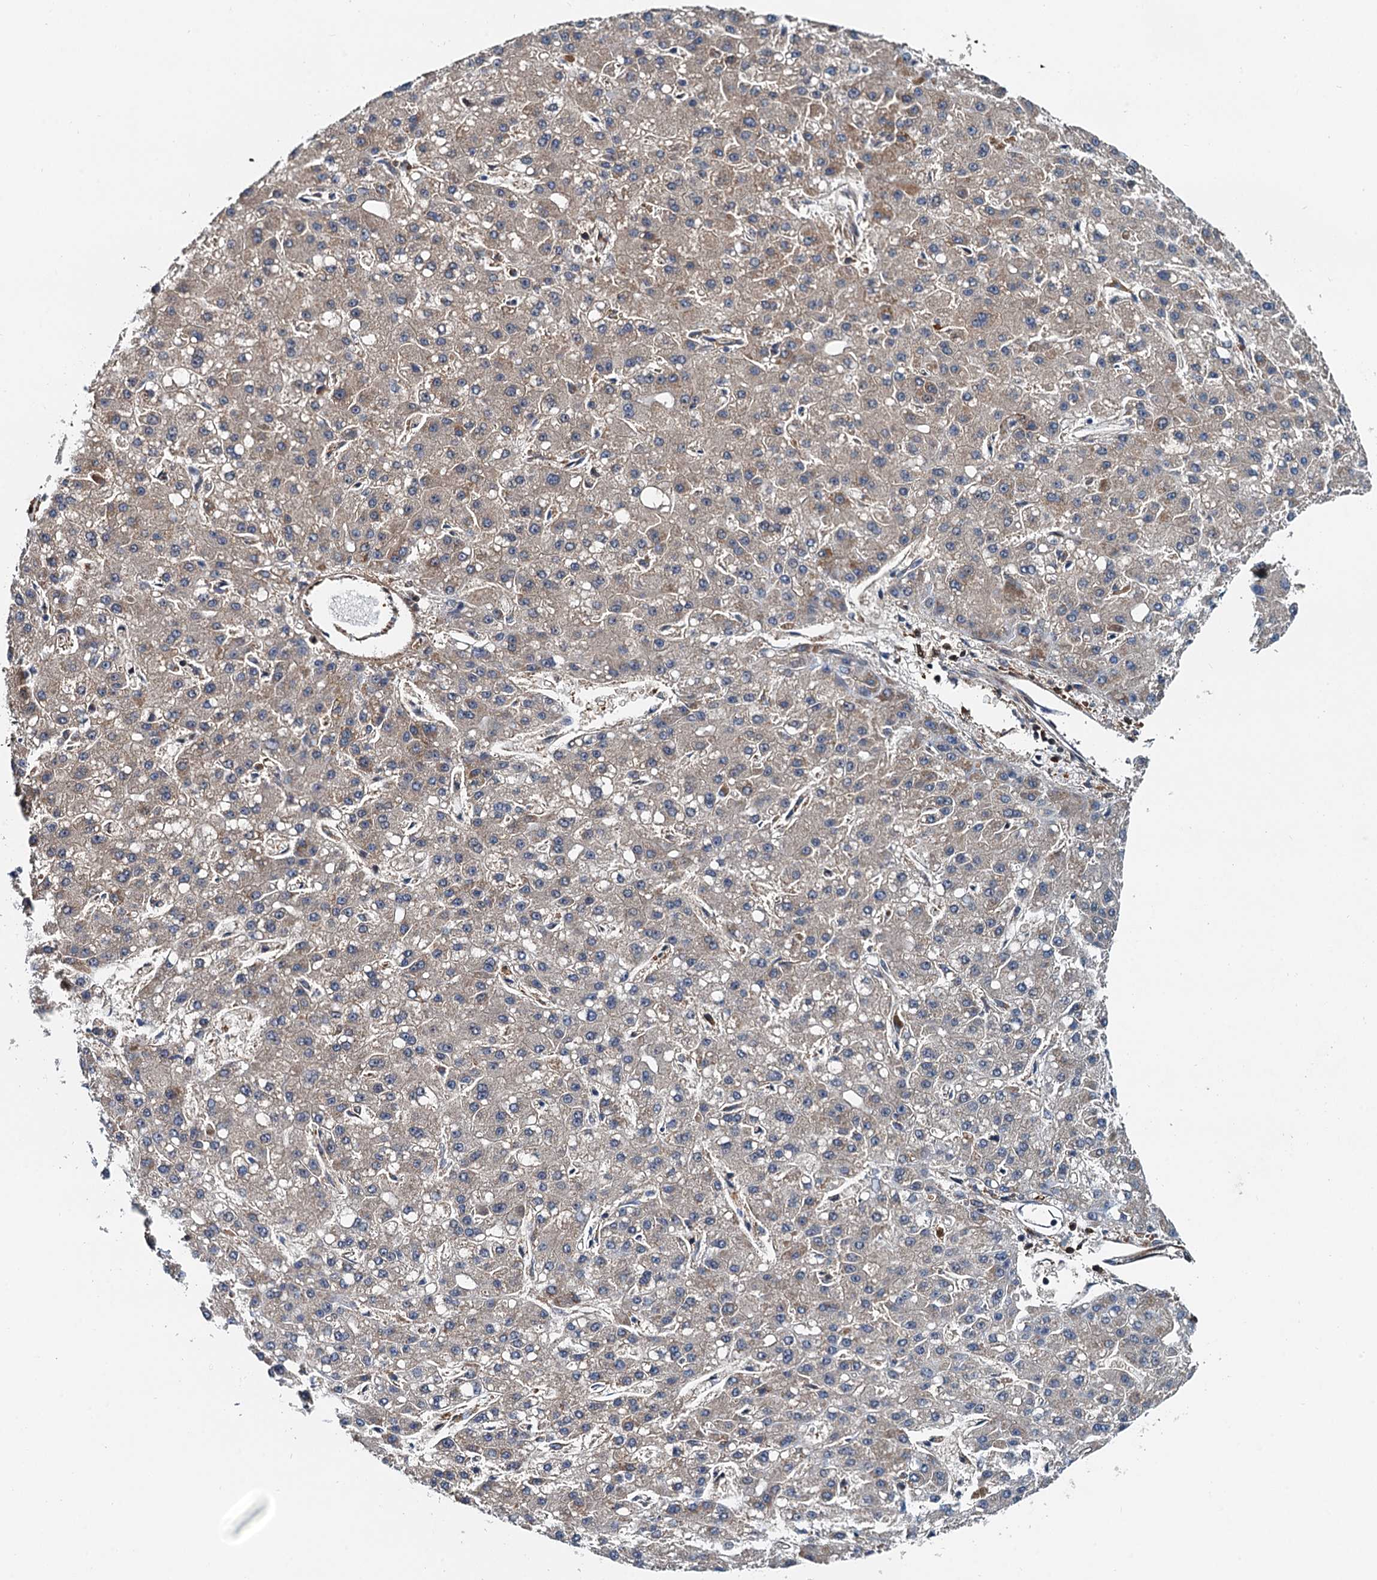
{"staining": {"intensity": "negative", "quantity": "none", "location": "none"}, "tissue": "liver cancer", "cell_type": "Tumor cells", "image_type": "cancer", "snomed": [{"axis": "morphology", "description": "Carcinoma, Hepatocellular, NOS"}, {"axis": "topography", "description": "Liver"}], "caption": "High power microscopy photomicrograph of an immunohistochemistry photomicrograph of liver hepatocellular carcinoma, revealing no significant staining in tumor cells.", "gene": "USP6NL", "patient": {"sex": "male", "age": 67}}